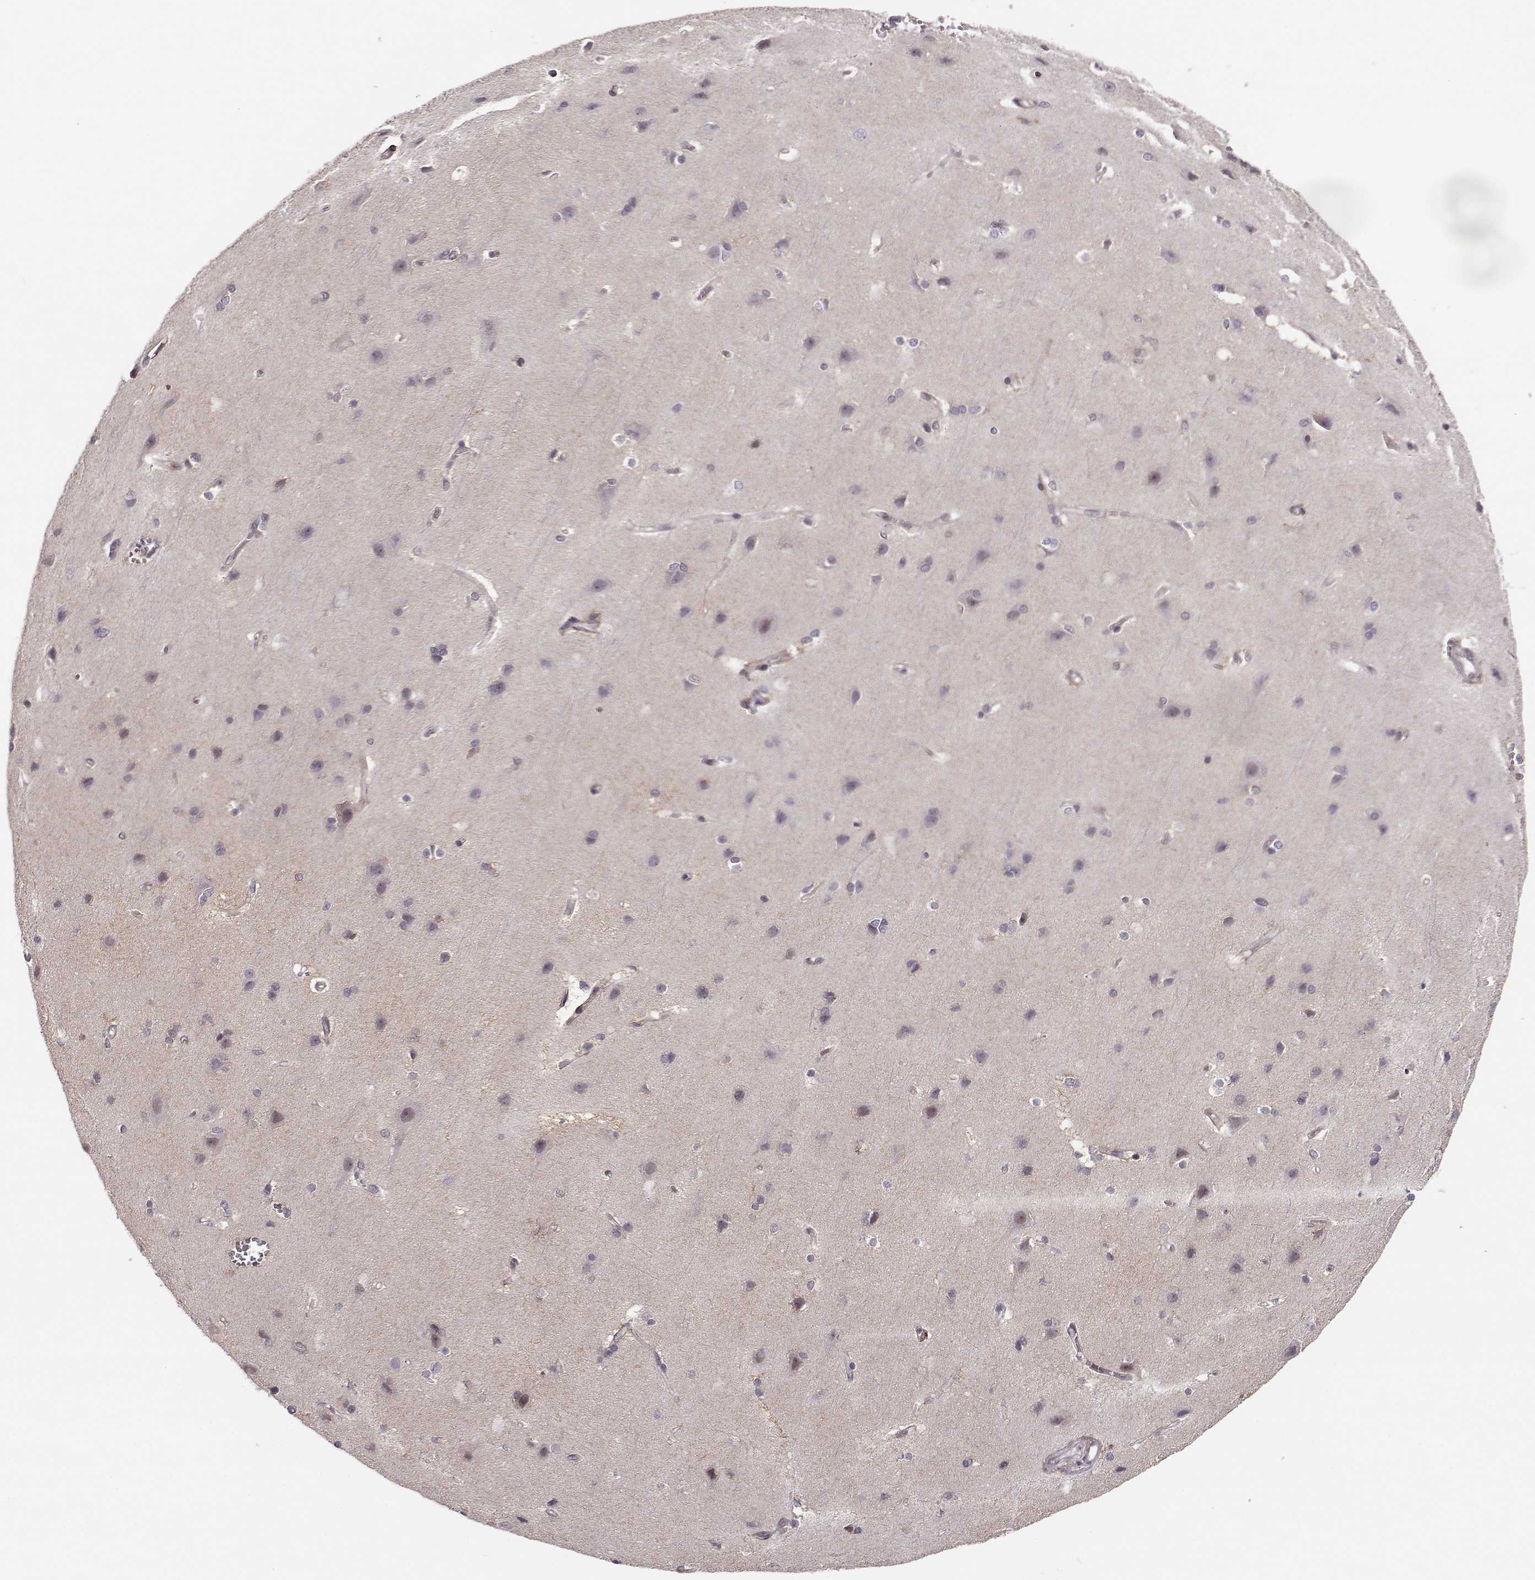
{"staining": {"intensity": "negative", "quantity": "none", "location": "none"}, "tissue": "cerebral cortex", "cell_type": "Endothelial cells", "image_type": "normal", "snomed": [{"axis": "morphology", "description": "Normal tissue, NOS"}, {"axis": "topography", "description": "Cerebral cortex"}], "caption": "The photomicrograph displays no significant staining in endothelial cells of cerebral cortex. The staining is performed using DAB (3,3'-diaminobenzidine) brown chromogen with nuclei counter-stained in using hematoxylin.", "gene": "MFSD1", "patient": {"sex": "male", "age": 37}}